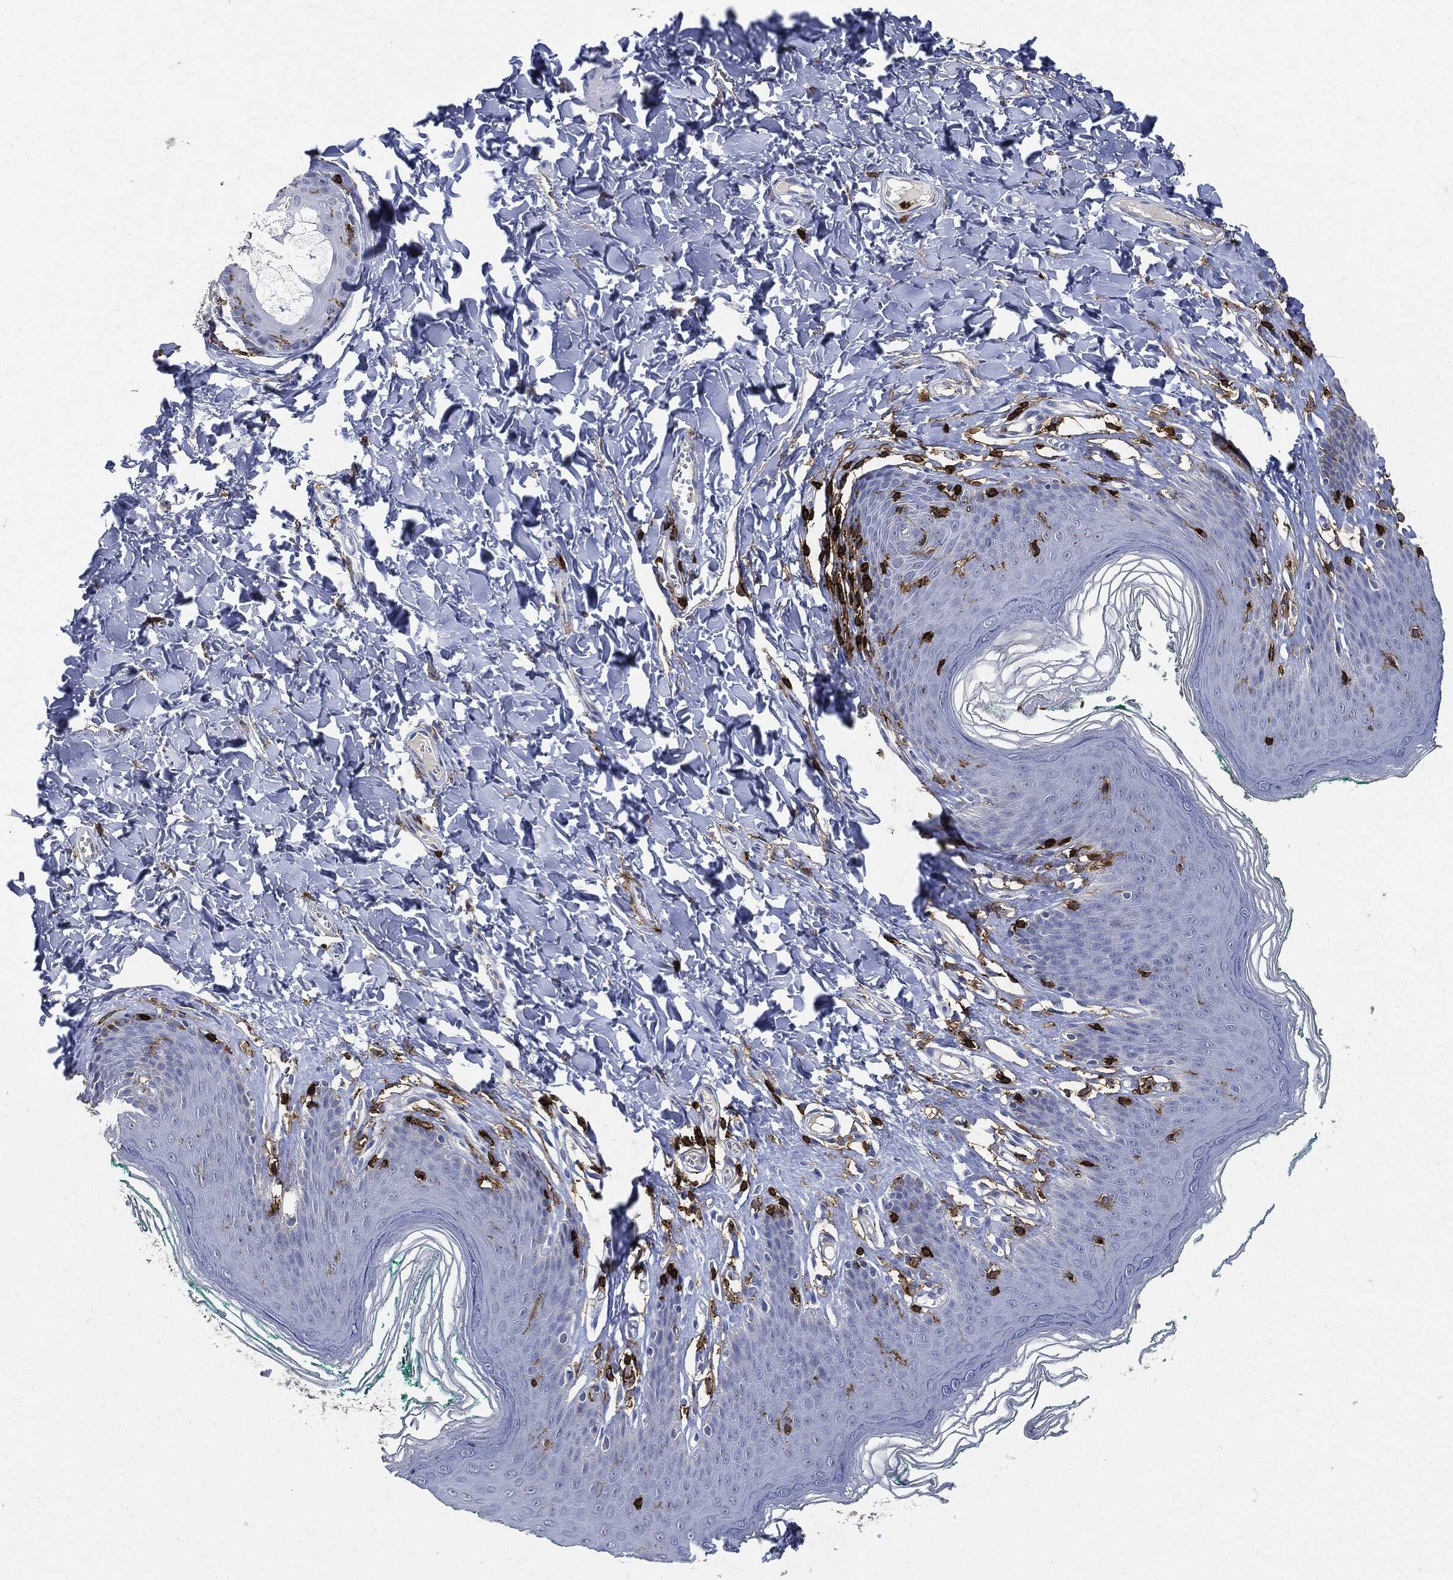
{"staining": {"intensity": "negative", "quantity": "none", "location": "none"}, "tissue": "skin", "cell_type": "Epidermal cells", "image_type": "normal", "snomed": [{"axis": "morphology", "description": "Normal tissue, NOS"}, {"axis": "topography", "description": "Vulva"}], "caption": "This is an immunohistochemistry (IHC) image of unremarkable skin. There is no staining in epidermal cells.", "gene": "PTPRC", "patient": {"sex": "female", "age": 66}}